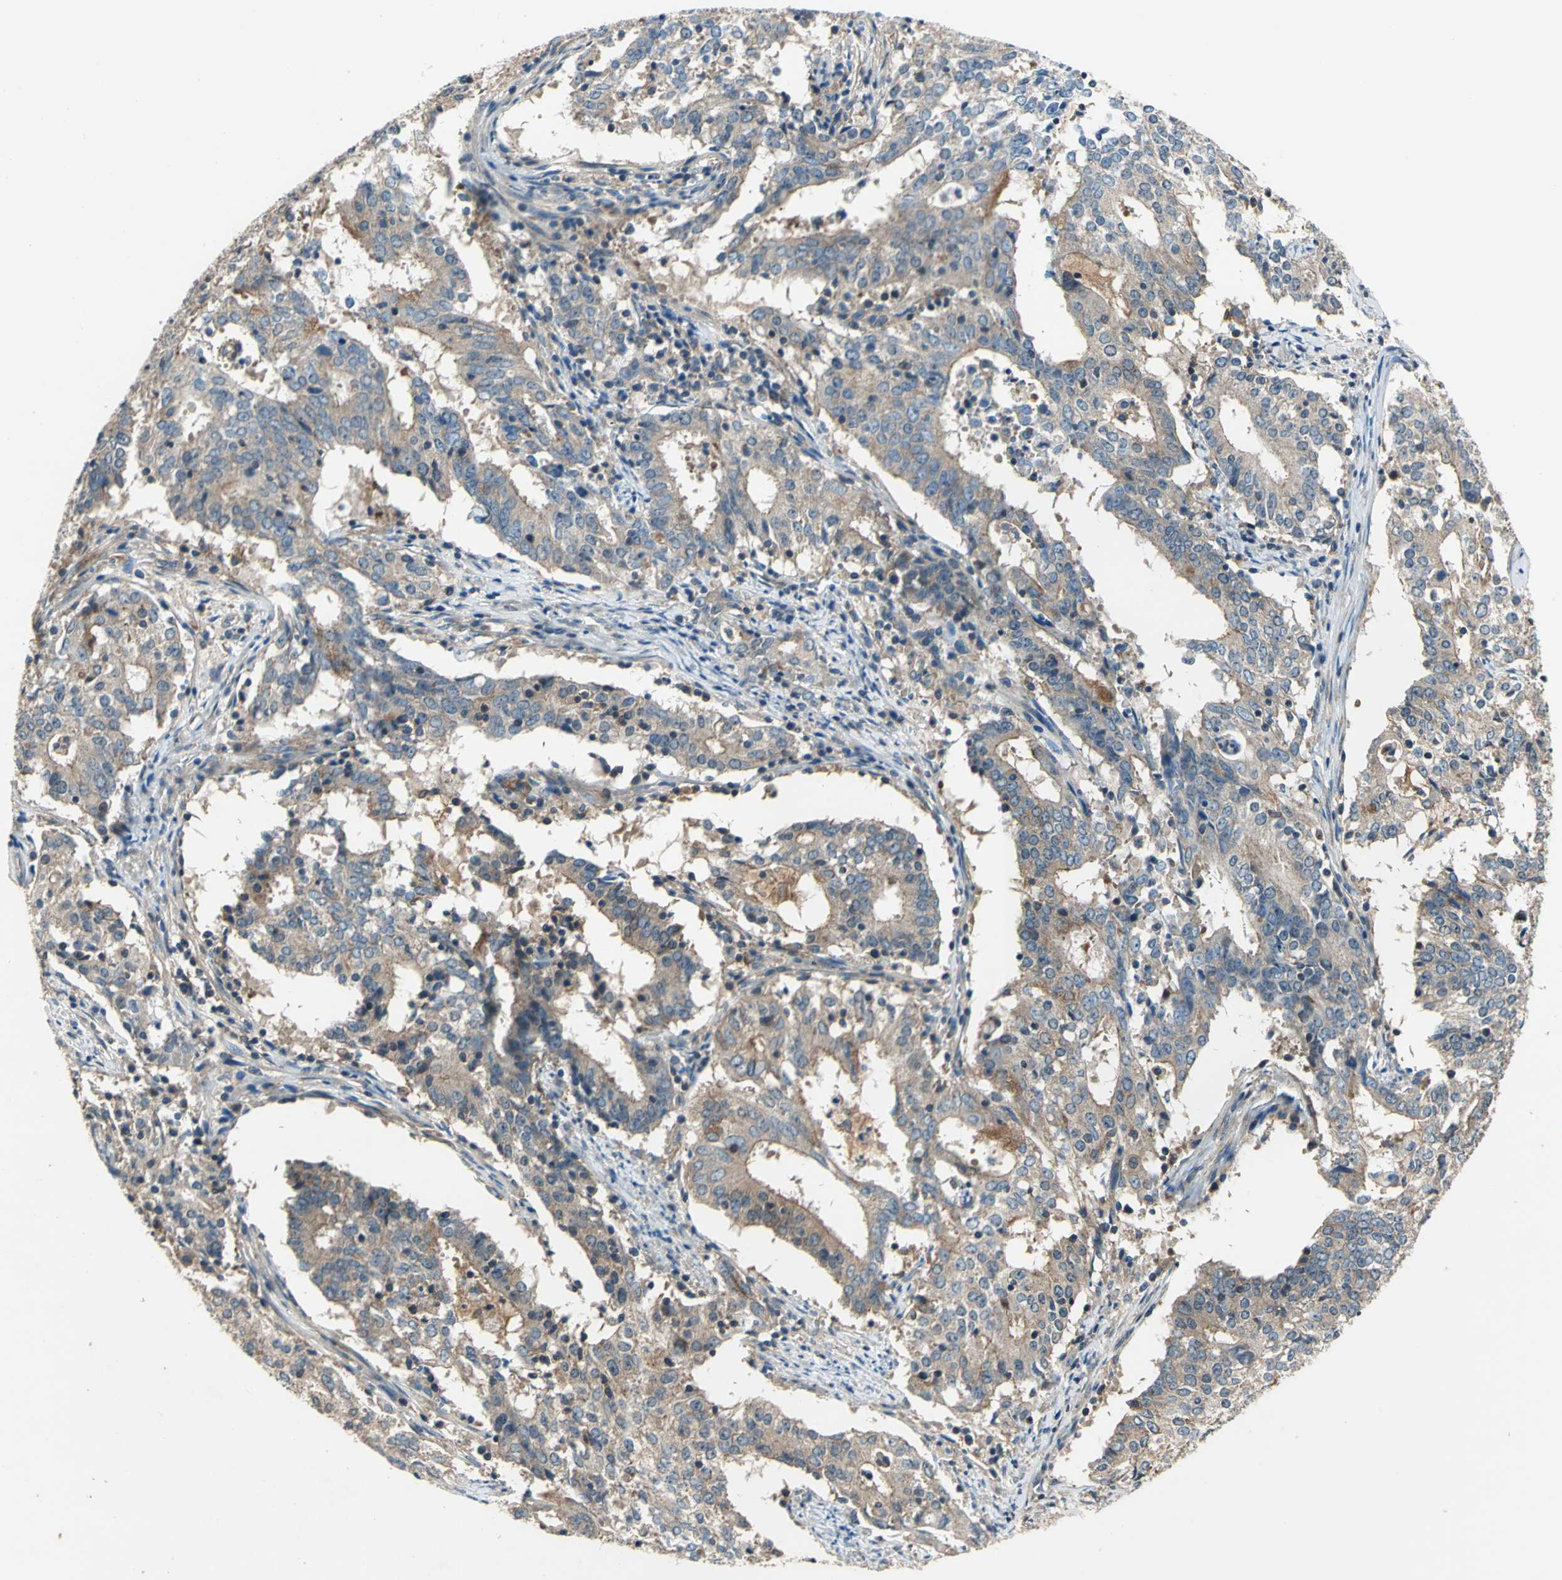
{"staining": {"intensity": "weak", "quantity": ">75%", "location": "cytoplasmic/membranous"}, "tissue": "cervical cancer", "cell_type": "Tumor cells", "image_type": "cancer", "snomed": [{"axis": "morphology", "description": "Adenocarcinoma, NOS"}, {"axis": "topography", "description": "Cervix"}], "caption": "Adenocarcinoma (cervical) stained with DAB (3,3'-diaminobenzidine) IHC reveals low levels of weak cytoplasmic/membranous expression in about >75% of tumor cells.", "gene": "DDX3Y", "patient": {"sex": "female", "age": 44}}